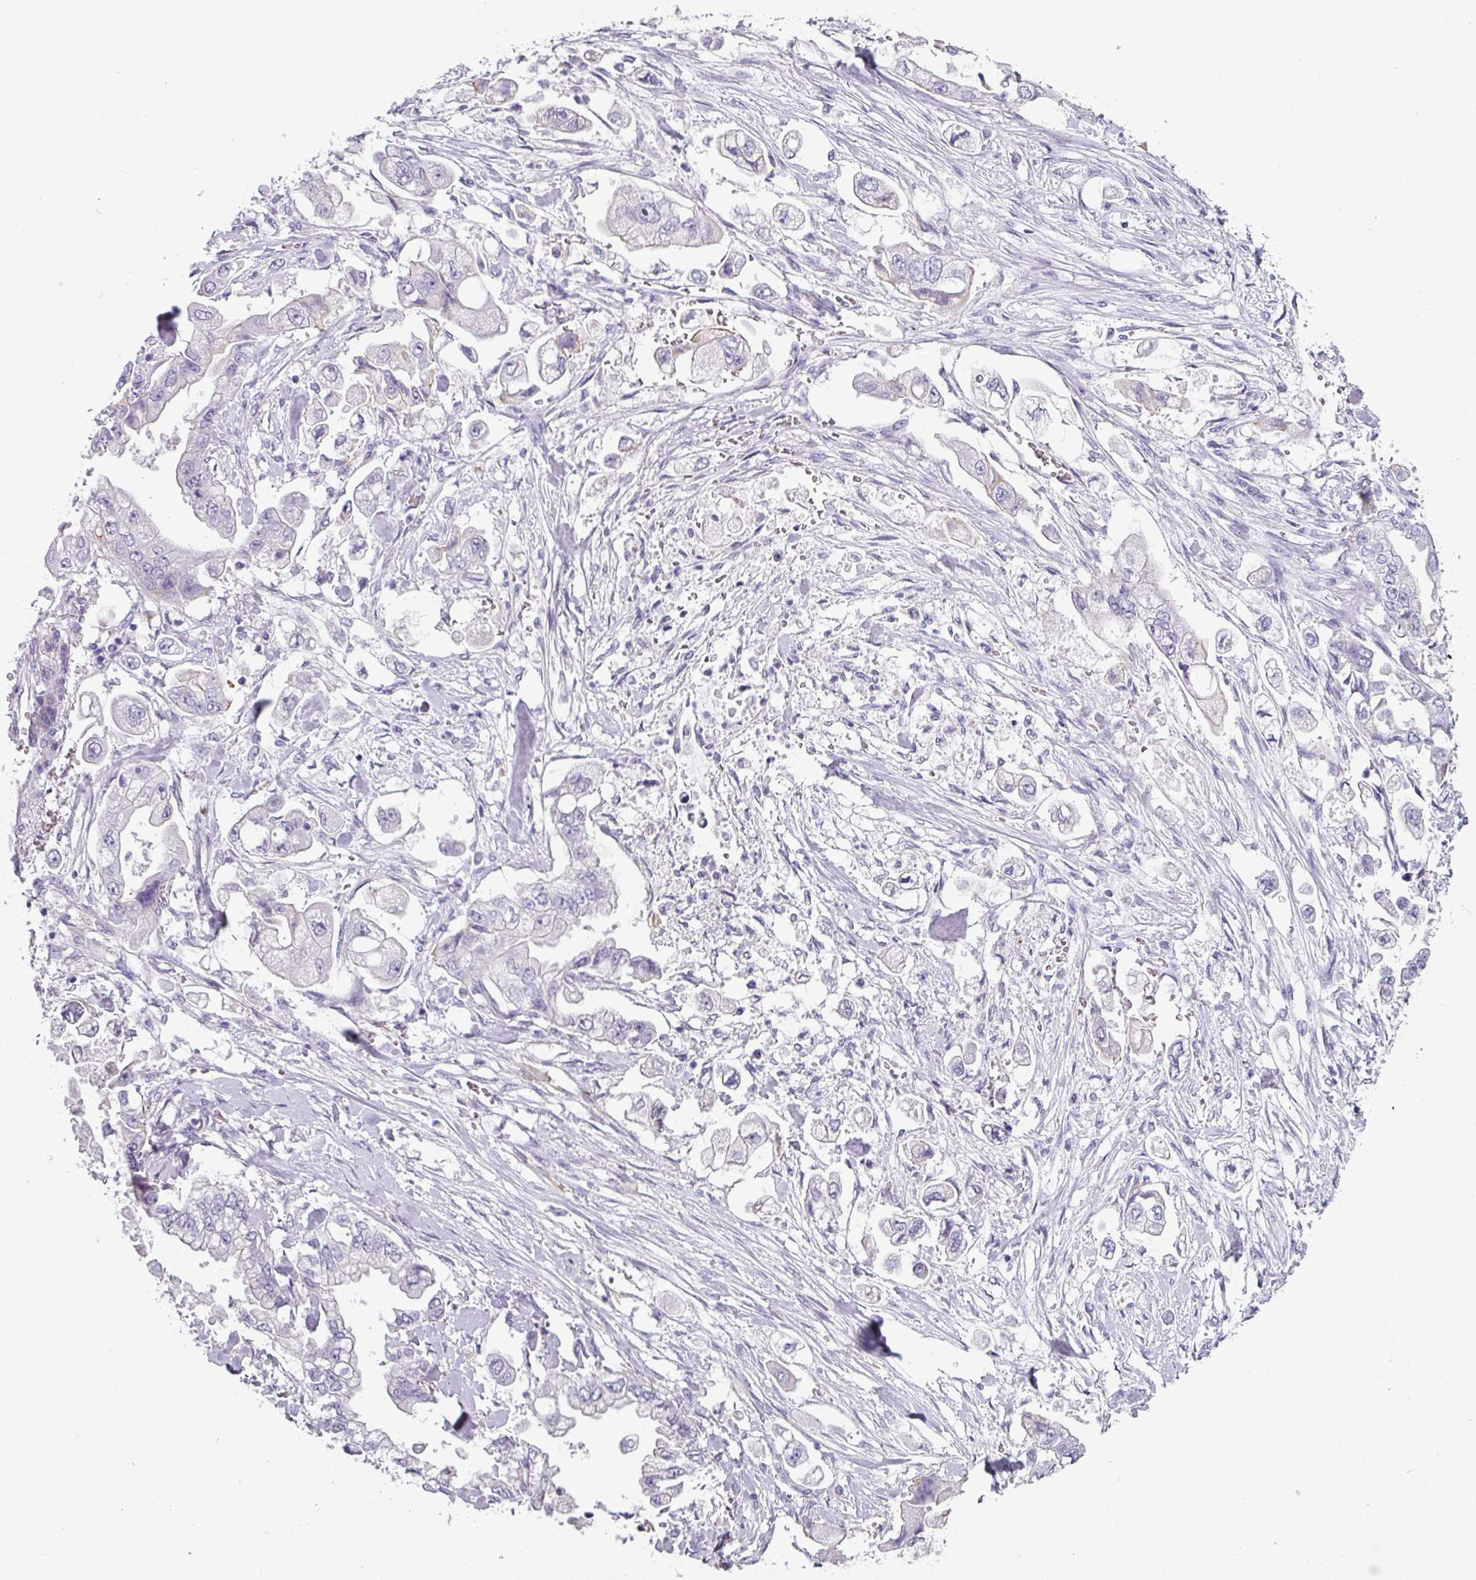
{"staining": {"intensity": "negative", "quantity": "none", "location": "none"}, "tissue": "stomach cancer", "cell_type": "Tumor cells", "image_type": "cancer", "snomed": [{"axis": "morphology", "description": "Adenocarcinoma, NOS"}, {"axis": "topography", "description": "Stomach"}], "caption": "An IHC photomicrograph of adenocarcinoma (stomach) is shown. There is no staining in tumor cells of adenocarcinoma (stomach).", "gene": "SLC17A7", "patient": {"sex": "male", "age": 62}}